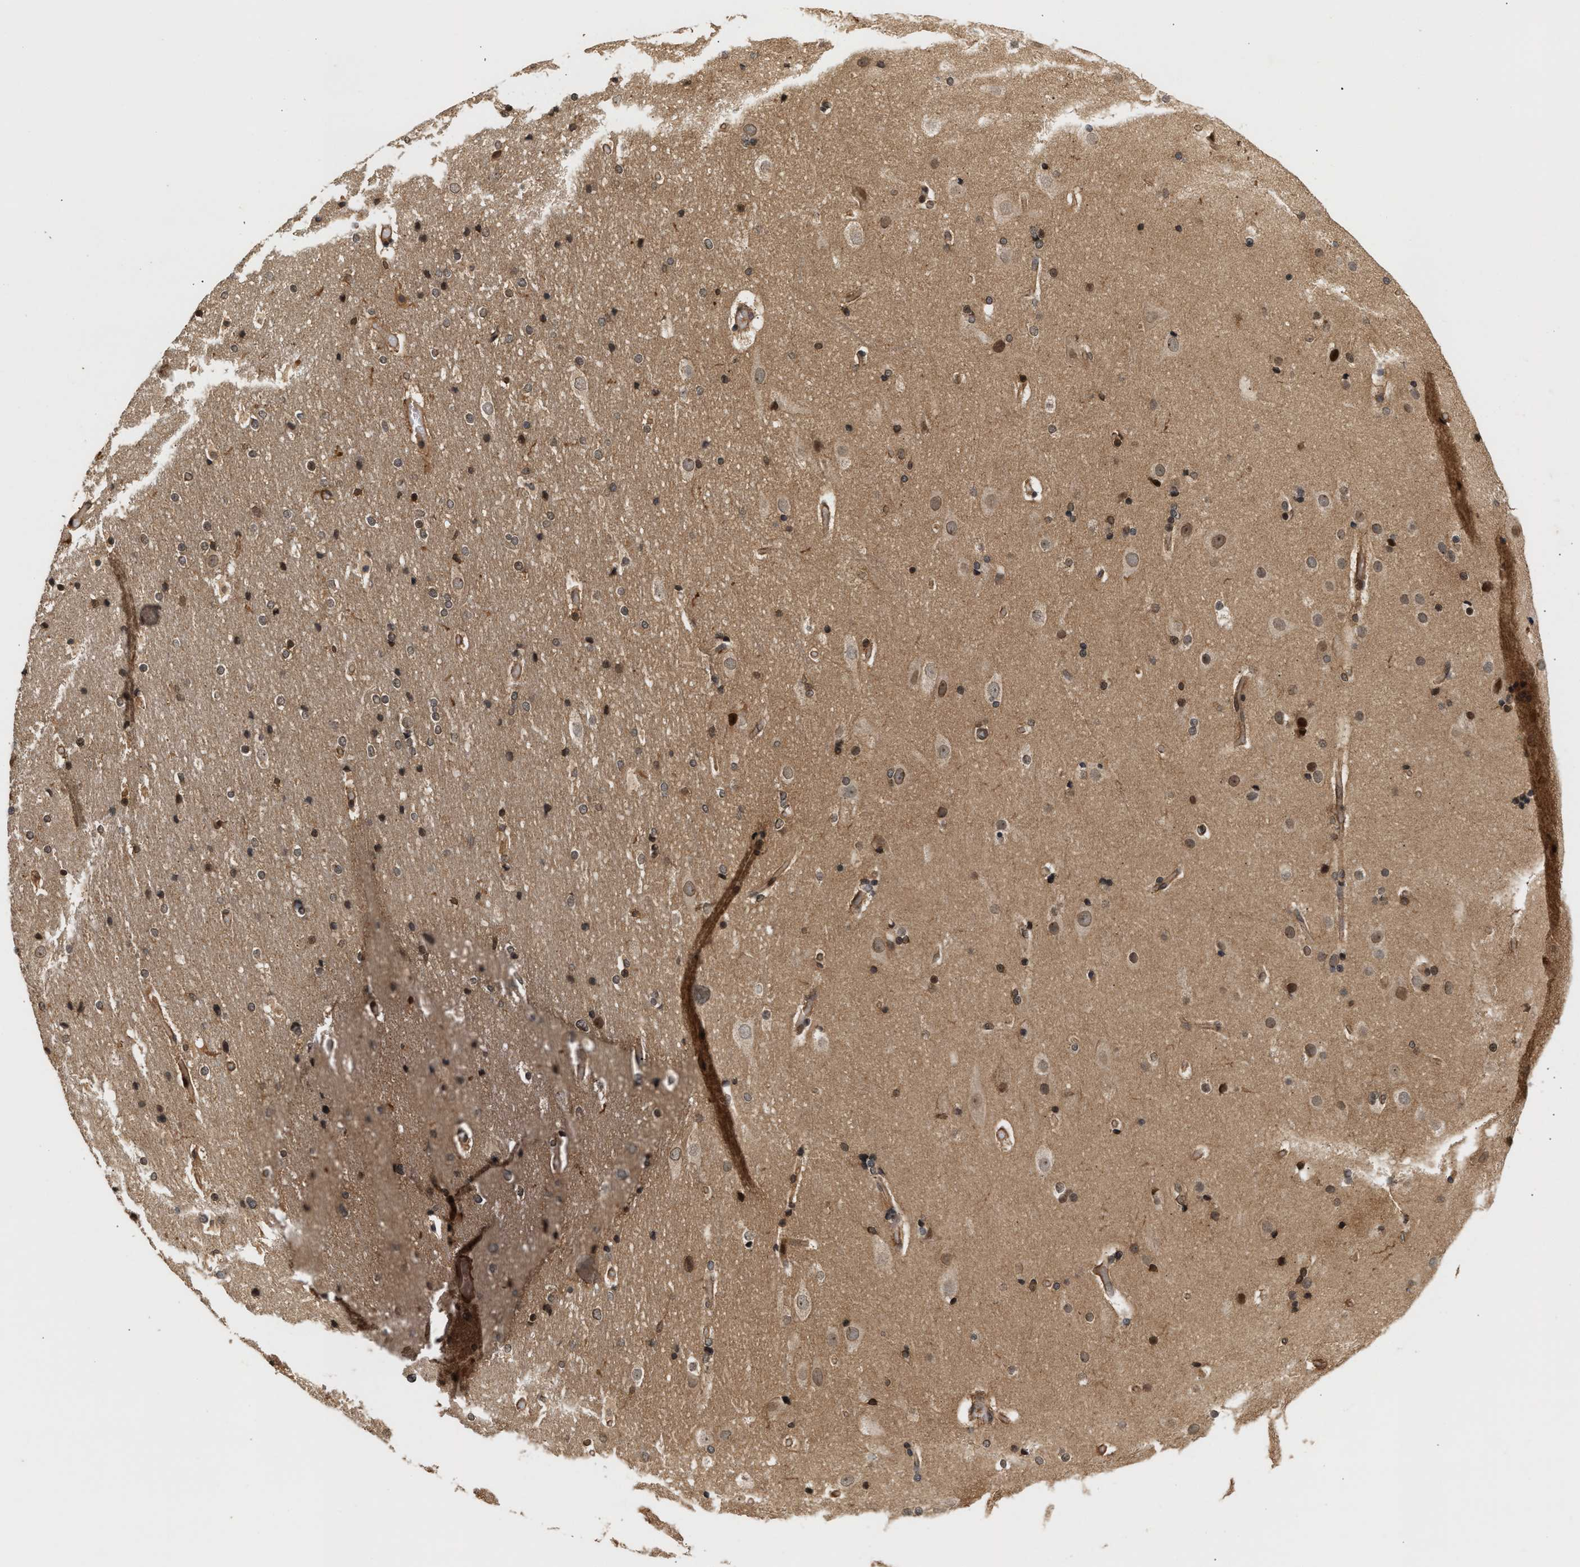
{"staining": {"intensity": "moderate", "quantity": ">75%", "location": "cytoplasmic/membranous,nuclear"}, "tissue": "cerebral cortex", "cell_type": "Endothelial cells", "image_type": "normal", "snomed": [{"axis": "morphology", "description": "Normal tissue, NOS"}, {"axis": "topography", "description": "Cerebral cortex"}], "caption": "Immunohistochemical staining of normal cerebral cortex shows >75% levels of moderate cytoplasmic/membranous,nuclear protein positivity in about >75% of endothelial cells.", "gene": "ABHD5", "patient": {"sex": "male", "age": 57}}